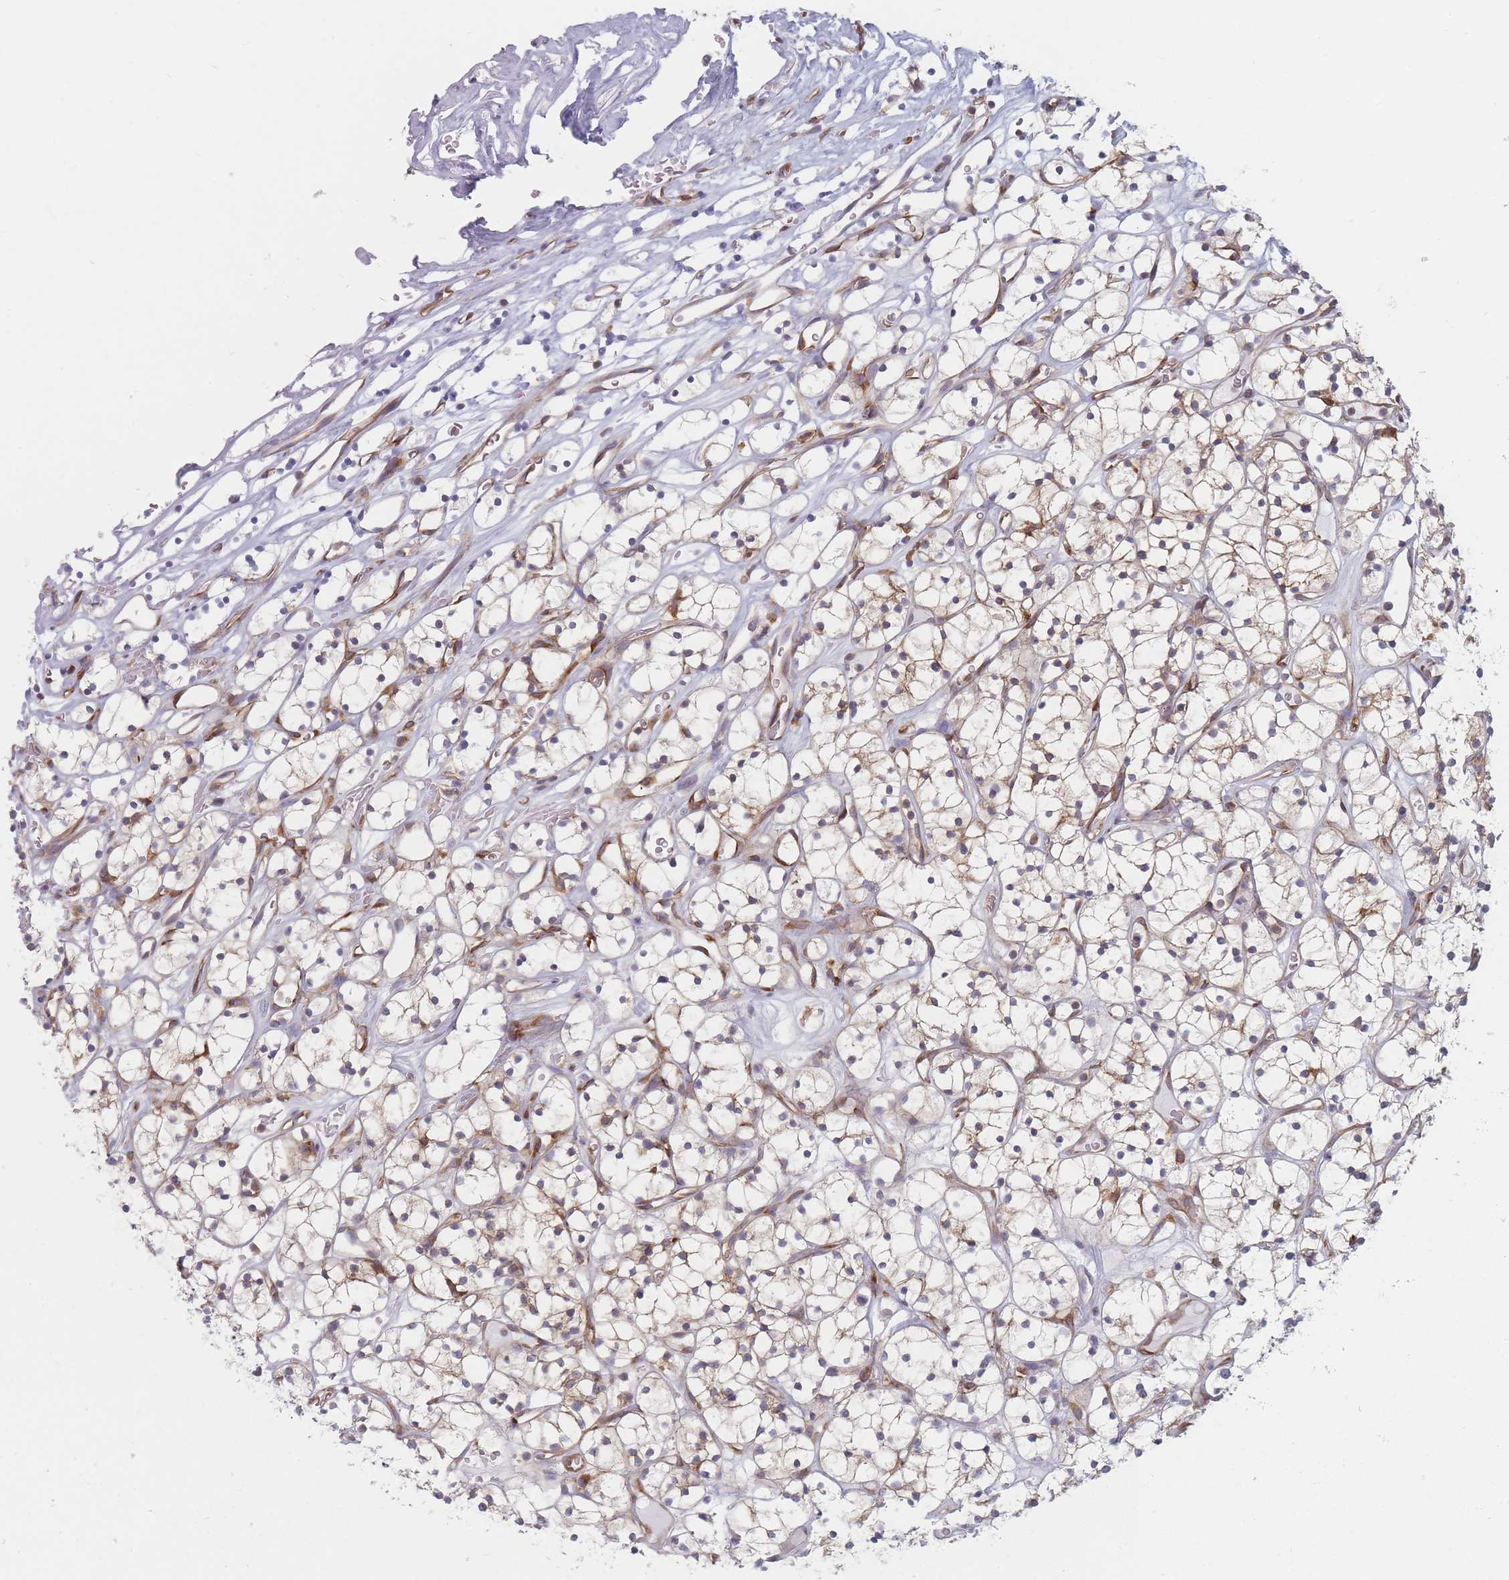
{"staining": {"intensity": "negative", "quantity": "none", "location": "none"}, "tissue": "renal cancer", "cell_type": "Tumor cells", "image_type": "cancer", "snomed": [{"axis": "morphology", "description": "Adenocarcinoma, NOS"}, {"axis": "topography", "description": "Kidney"}], "caption": "Immunohistochemistry (IHC) image of neoplastic tissue: human renal adenocarcinoma stained with DAB reveals no significant protein staining in tumor cells.", "gene": "MAP1S", "patient": {"sex": "female", "age": 64}}